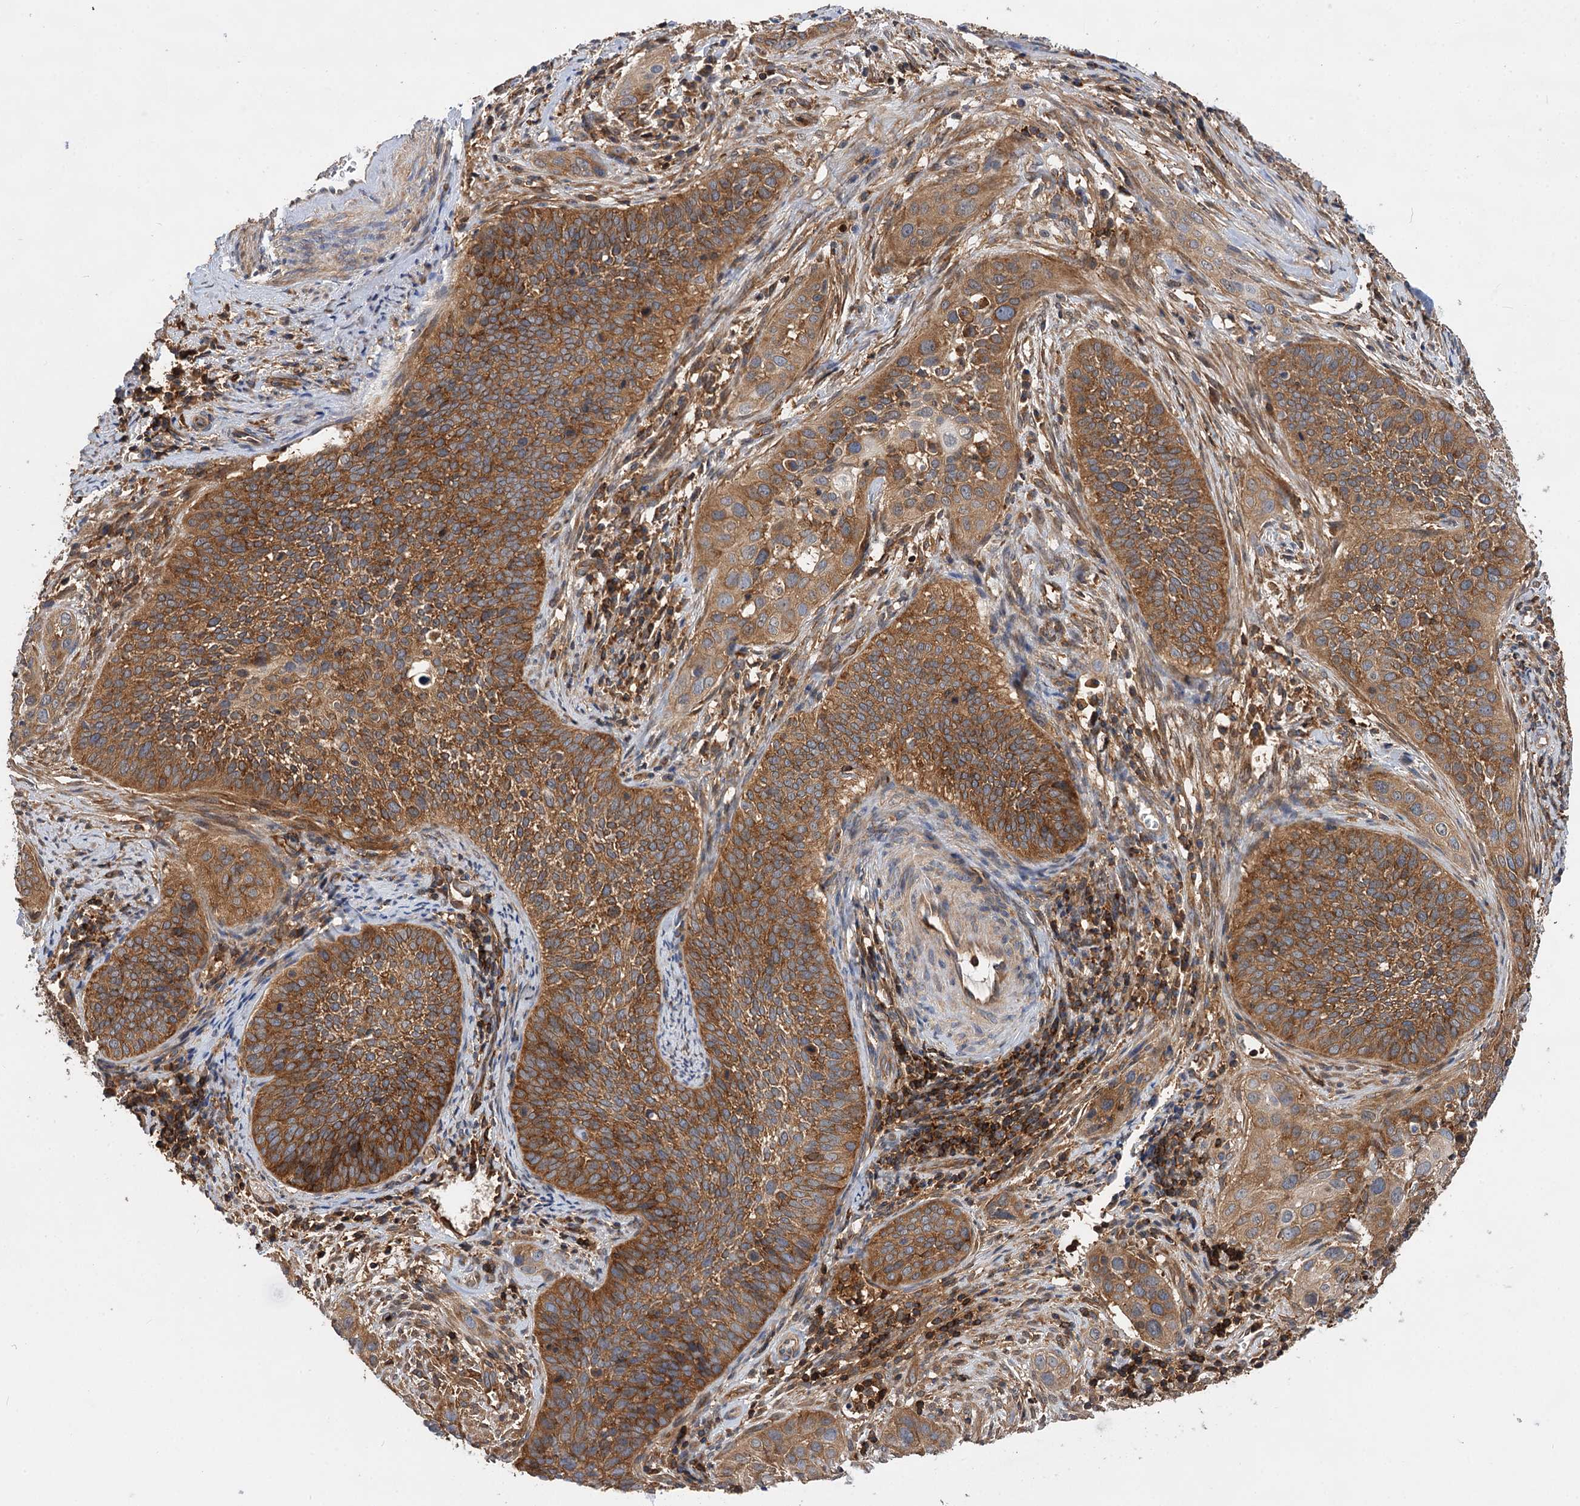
{"staining": {"intensity": "moderate", "quantity": ">75%", "location": "cytoplasmic/membranous"}, "tissue": "cervical cancer", "cell_type": "Tumor cells", "image_type": "cancer", "snomed": [{"axis": "morphology", "description": "Squamous cell carcinoma, NOS"}, {"axis": "topography", "description": "Cervix"}], "caption": "DAB immunohistochemical staining of cervical cancer (squamous cell carcinoma) displays moderate cytoplasmic/membranous protein positivity in about >75% of tumor cells.", "gene": "PACS1", "patient": {"sex": "female", "age": 34}}